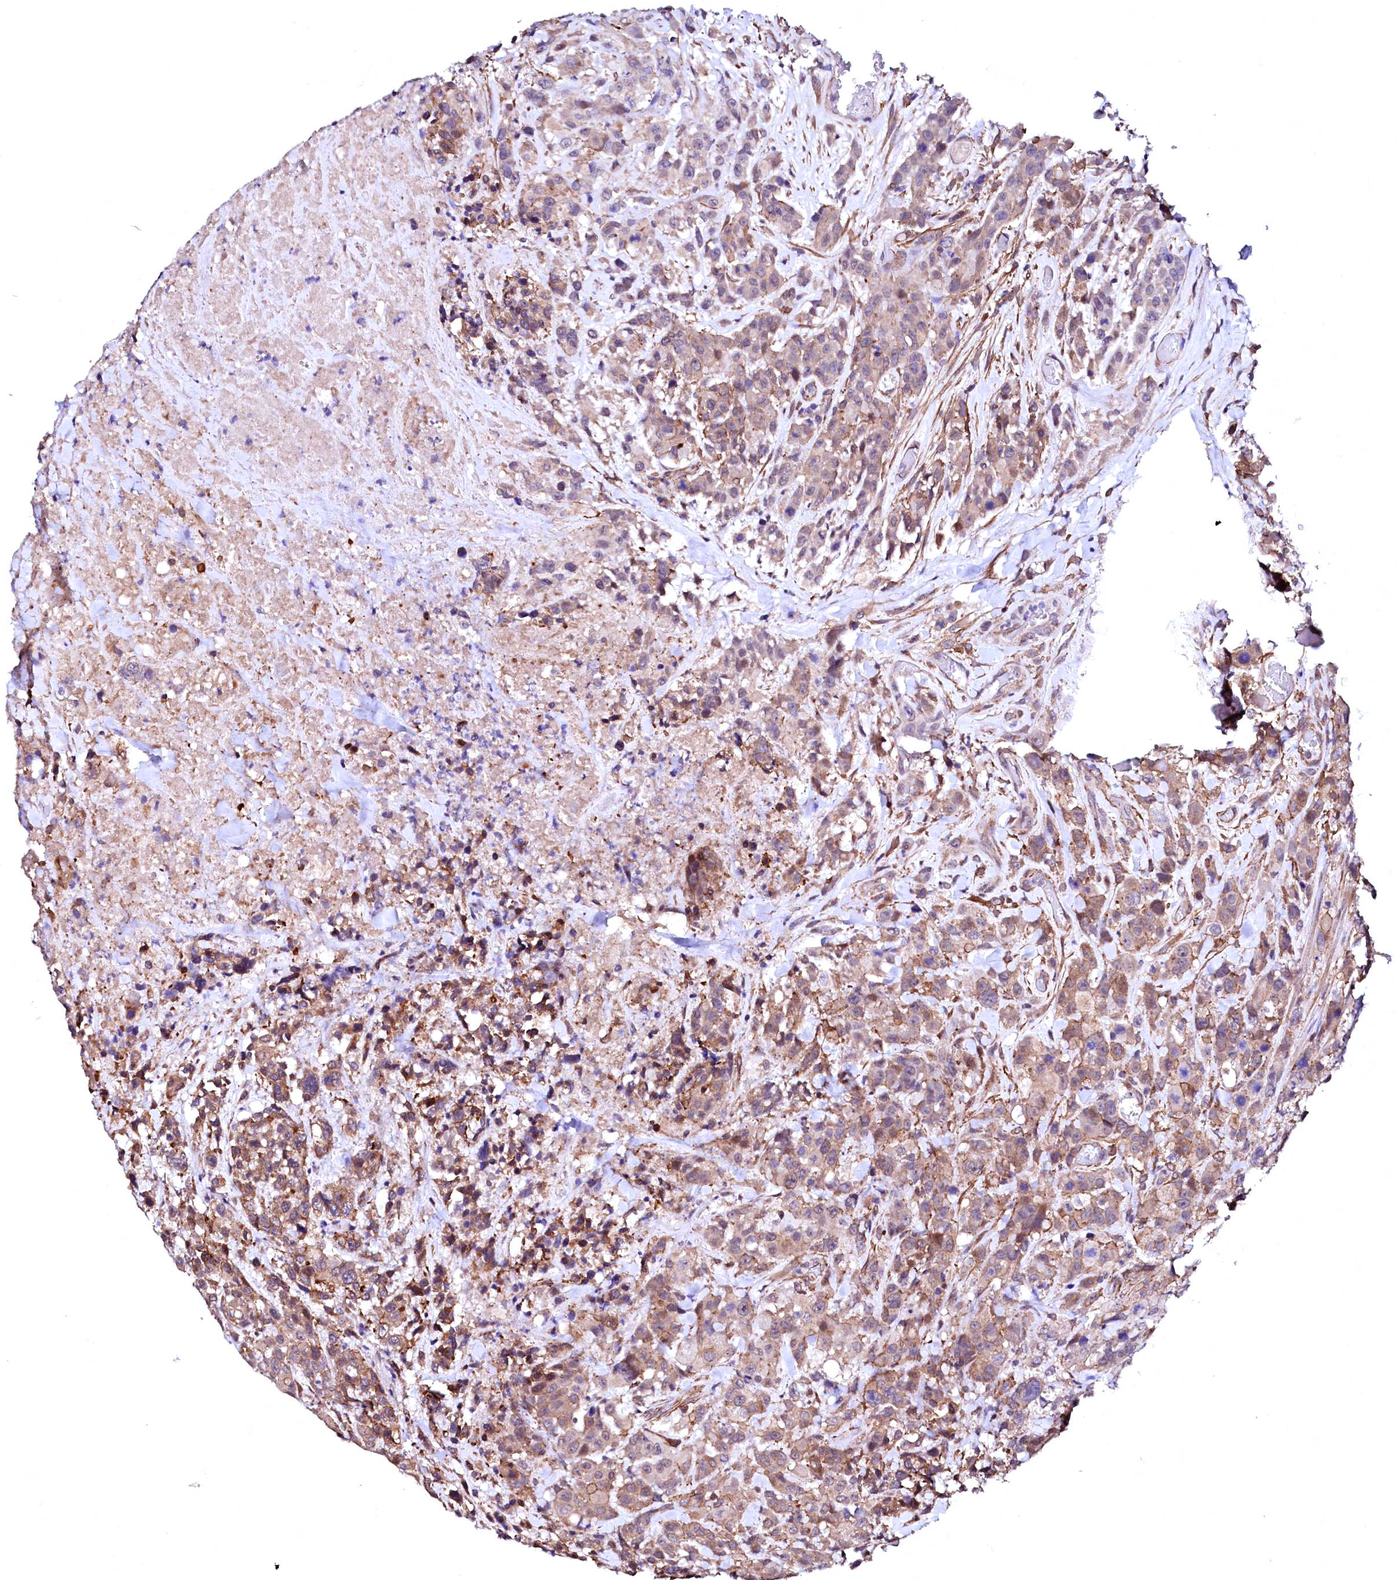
{"staining": {"intensity": "moderate", "quantity": "25%-75%", "location": "cytoplasmic/membranous"}, "tissue": "colorectal cancer", "cell_type": "Tumor cells", "image_type": "cancer", "snomed": [{"axis": "morphology", "description": "Adenocarcinoma, NOS"}, {"axis": "topography", "description": "Colon"}], "caption": "This micrograph exhibits adenocarcinoma (colorectal) stained with immunohistochemistry to label a protein in brown. The cytoplasmic/membranous of tumor cells show moderate positivity for the protein. Nuclei are counter-stained blue.", "gene": "GPR176", "patient": {"sex": "male", "age": 62}}